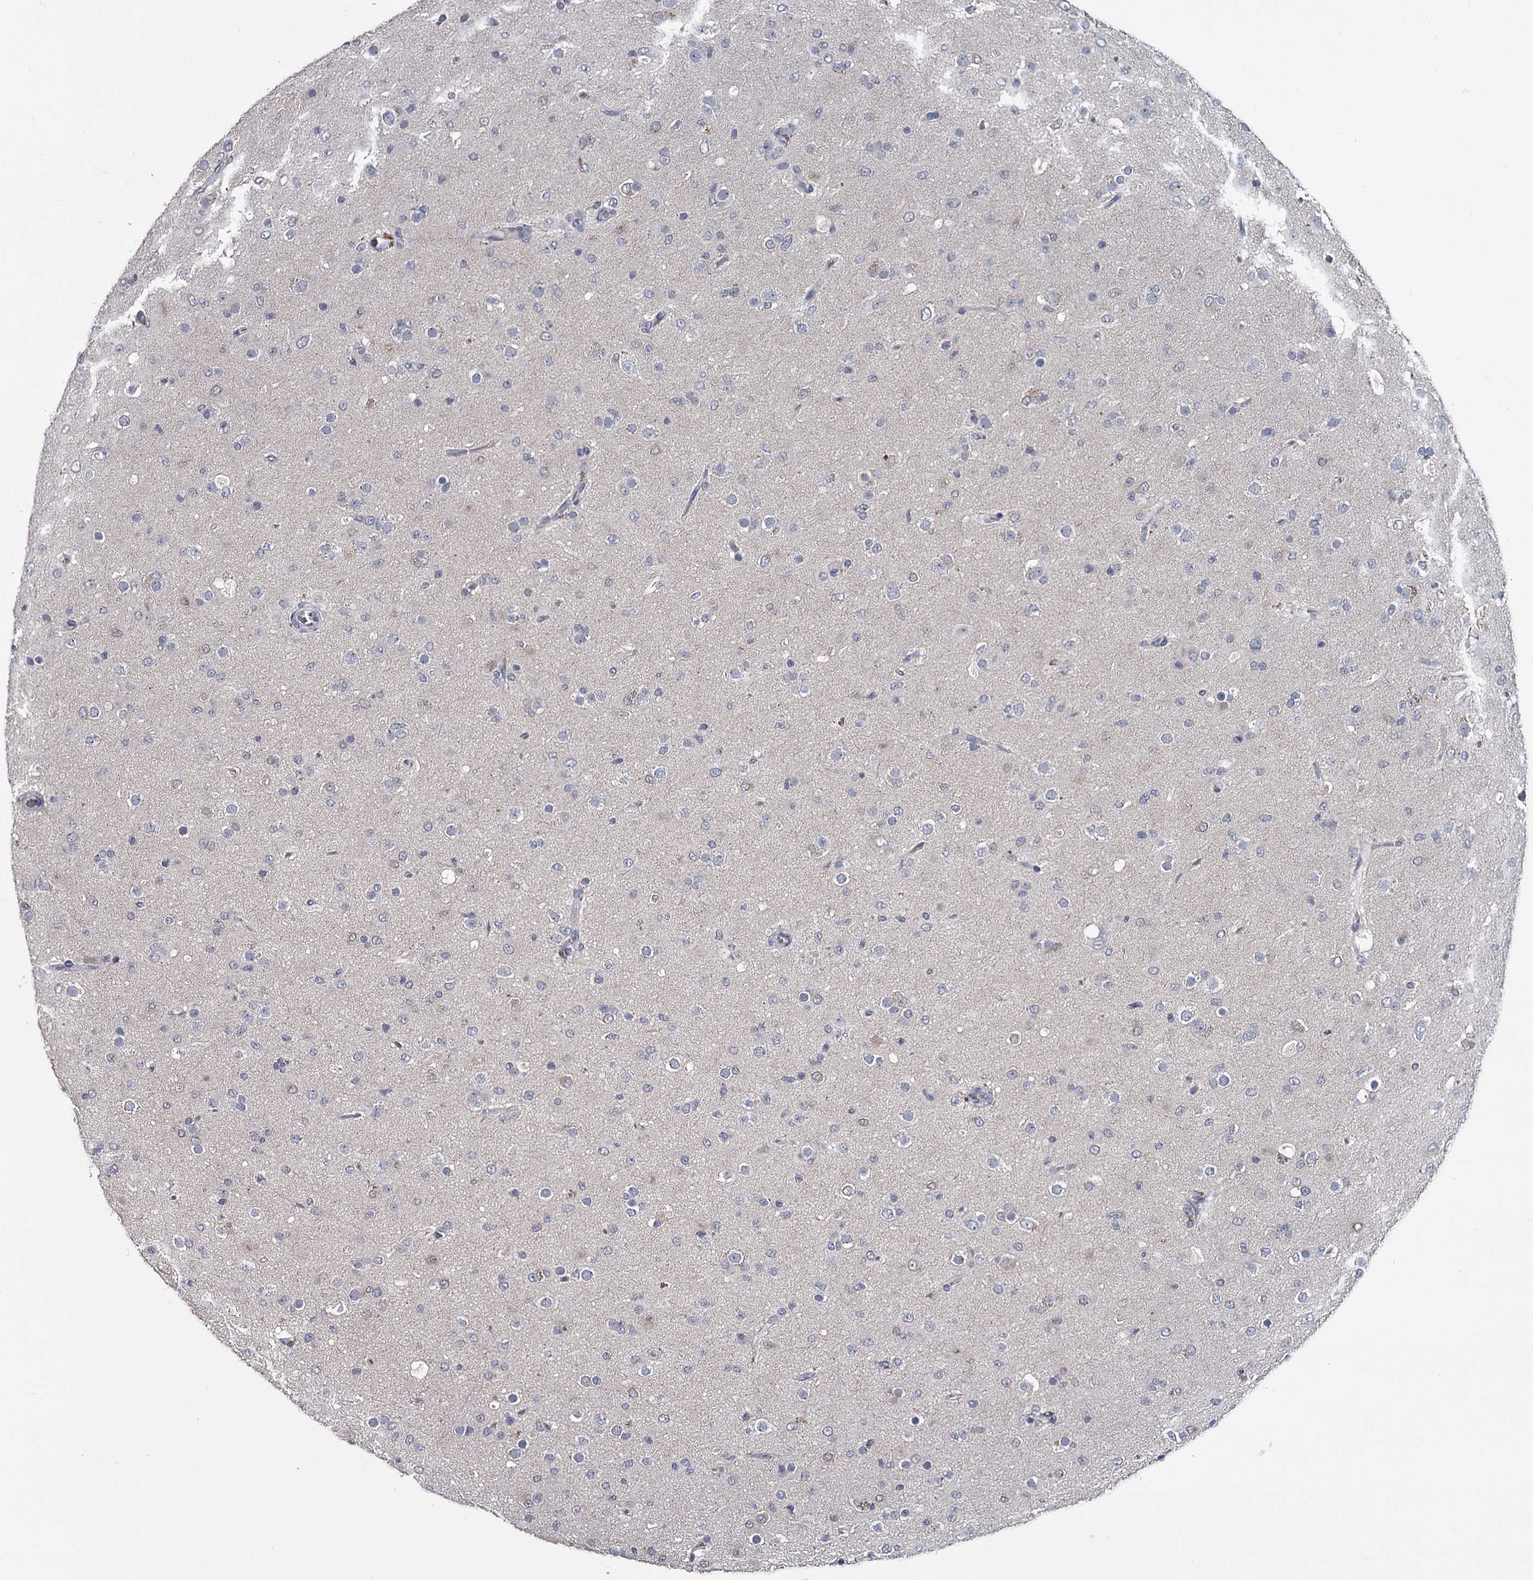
{"staining": {"intensity": "negative", "quantity": "none", "location": "none"}, "tissue": "glioma", "cell_type": "Tumor cells", "image_type": "cancer", "snomed": [{"axis": "morphology", "description": "Glioma, malignant, Low grade"}, {"axis": "topography", "description": "Brain"}], "caption": "Immunohistochemistry (IHC) of glioma reveals no positivity in tumor cells. (Immunohistochemistry, brightfield microscopy, high magnification).", "gene": "DAO", "patient": {"sex": "male", "age": 65}}